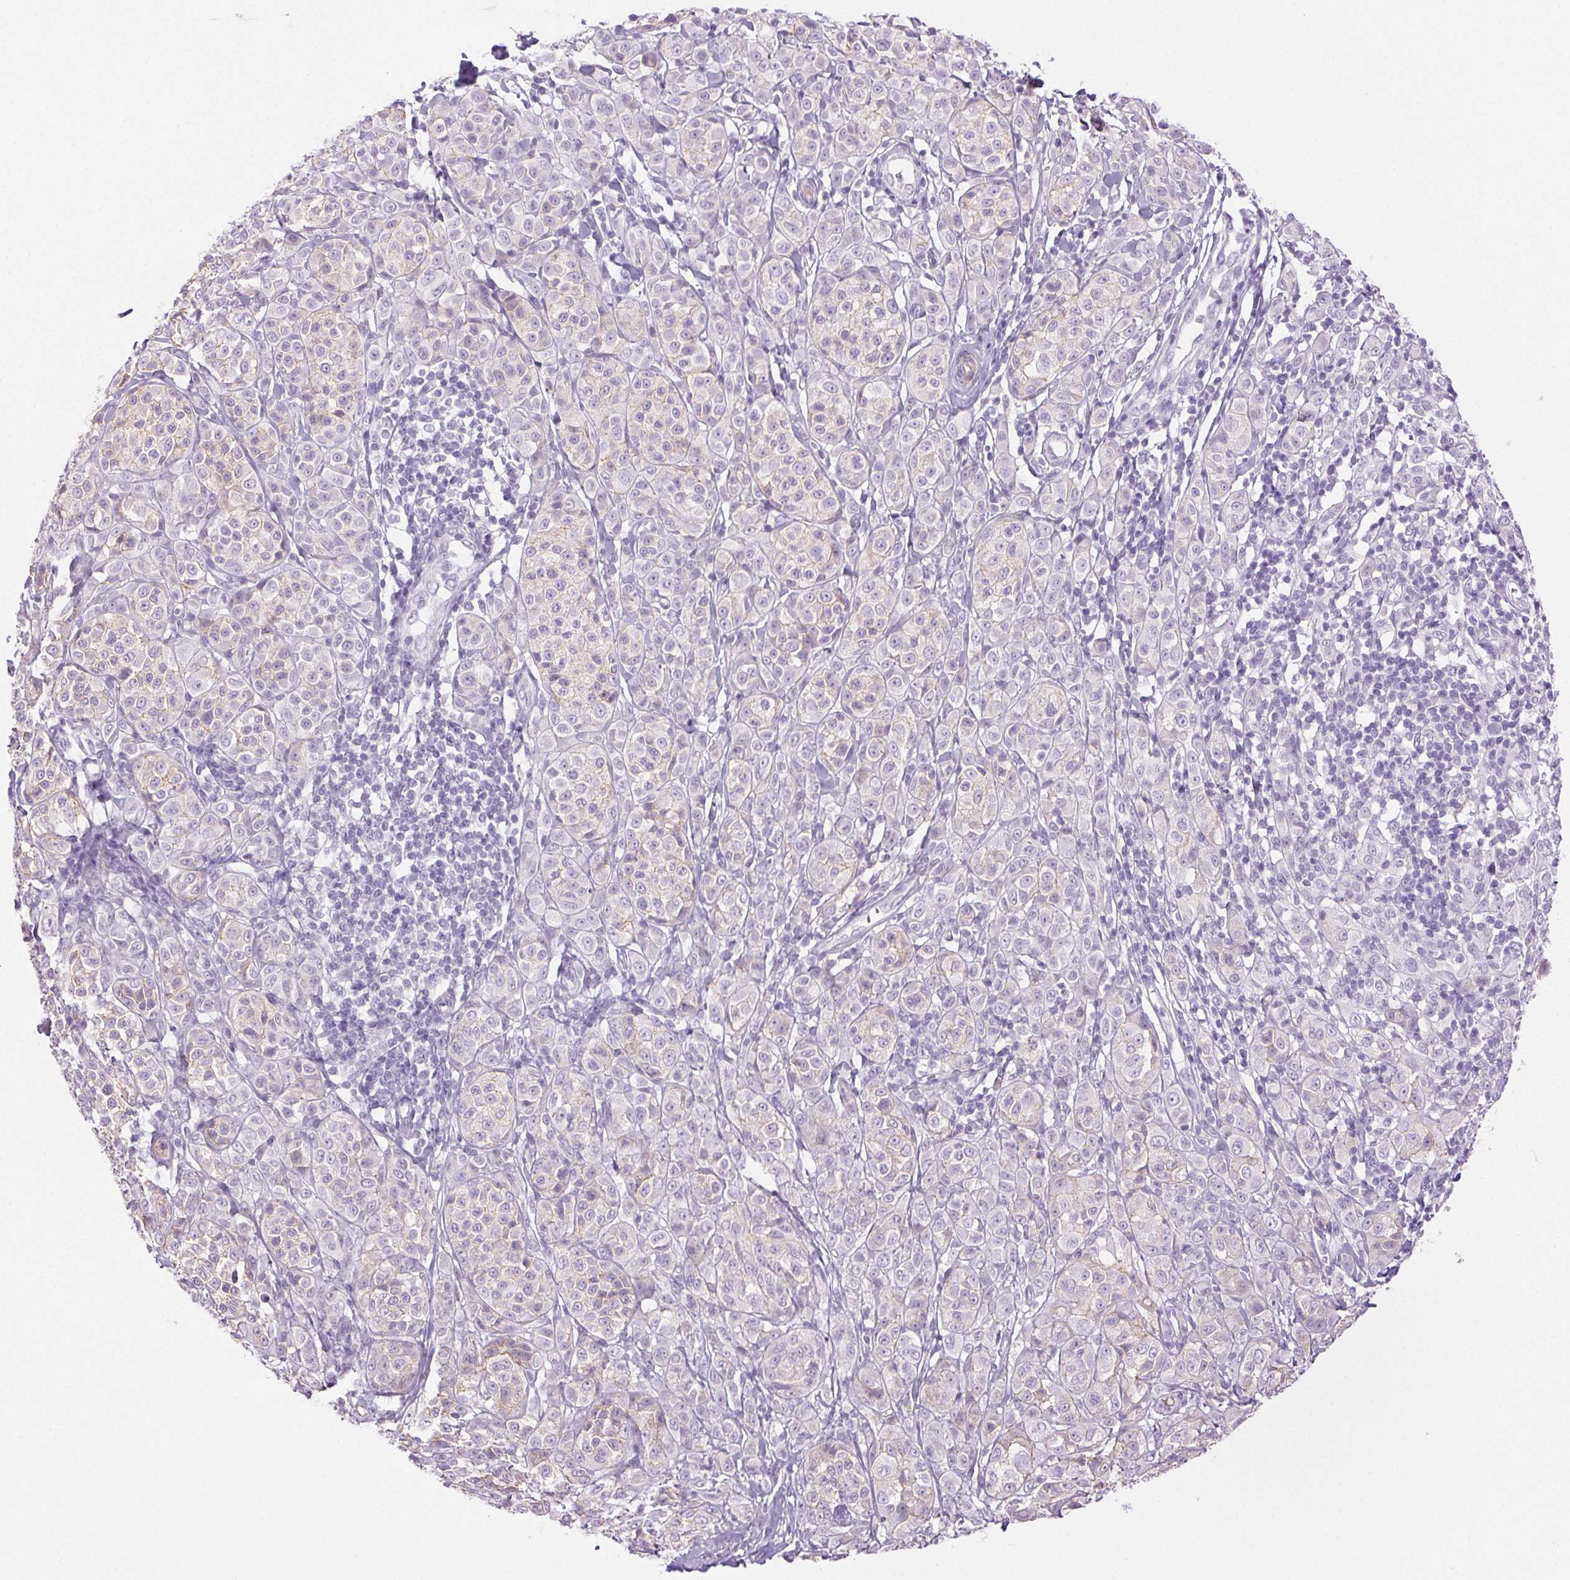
{"staining": {"intensity": "negative", "quantity": "none", "location": "none"}, "tissue": "melanoma", "cell_type": "Tumor cells", "image_type": "cancer", "snomed": [{"axis": "morphology", "description": "Malignant melanoma, NOS"}, {"axis": "topography", "description": "Skin"}], "caption": "Tumor cells are negative for brown protein staining in melanoma.", "gene": "CLDN10", "patient": {"sex": "male", "age": 89}}